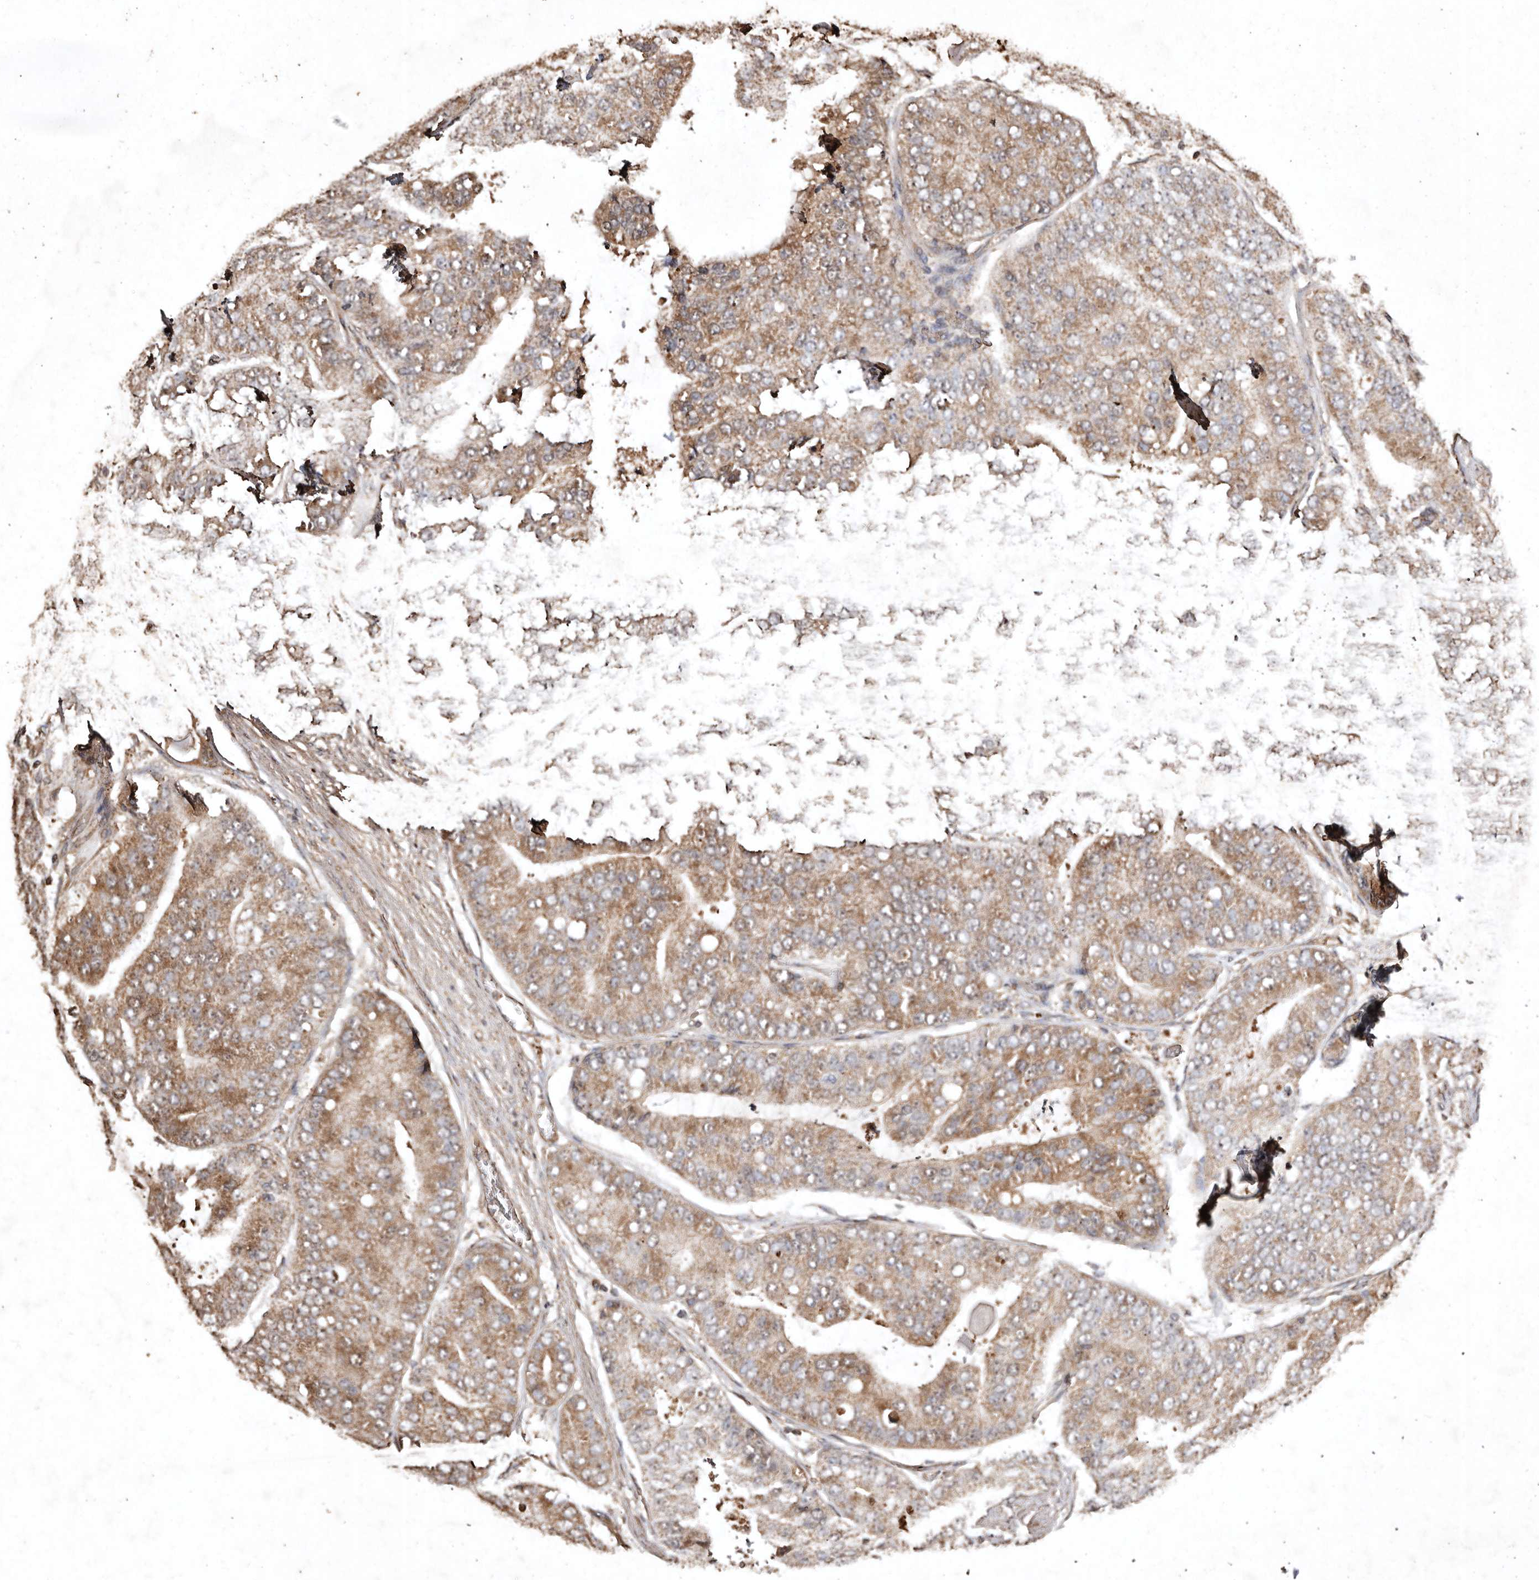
{"staining": {"intensity": "moderate", "quantity": ">75%", "location": "cytoplasmic/membranous"}, "tissue": "prostate cancer", "cell_type": "Tumor cells", "image_type": "cancer", "snomed": [{"axis": "morphology", "description": "Adenocarcinoma, High grade"}, {"axis": "topography", "description": "Prostate"}], "caption": "The photomicrograph displays staining of prostate cancer (high-grade adenocarcinoma), revealing moderate cytoplasmic/membranous protein staining (brown color) within tumor cells. The staining was performed using DAB (3,3'-diaminobenzidine) to visualize the protein expression in brown, while the nuclei were stained in blue with hematoxylin (Magnification: 20x).", "gene": "FARS2", "patient": {"sex": "male", "age": 70}}